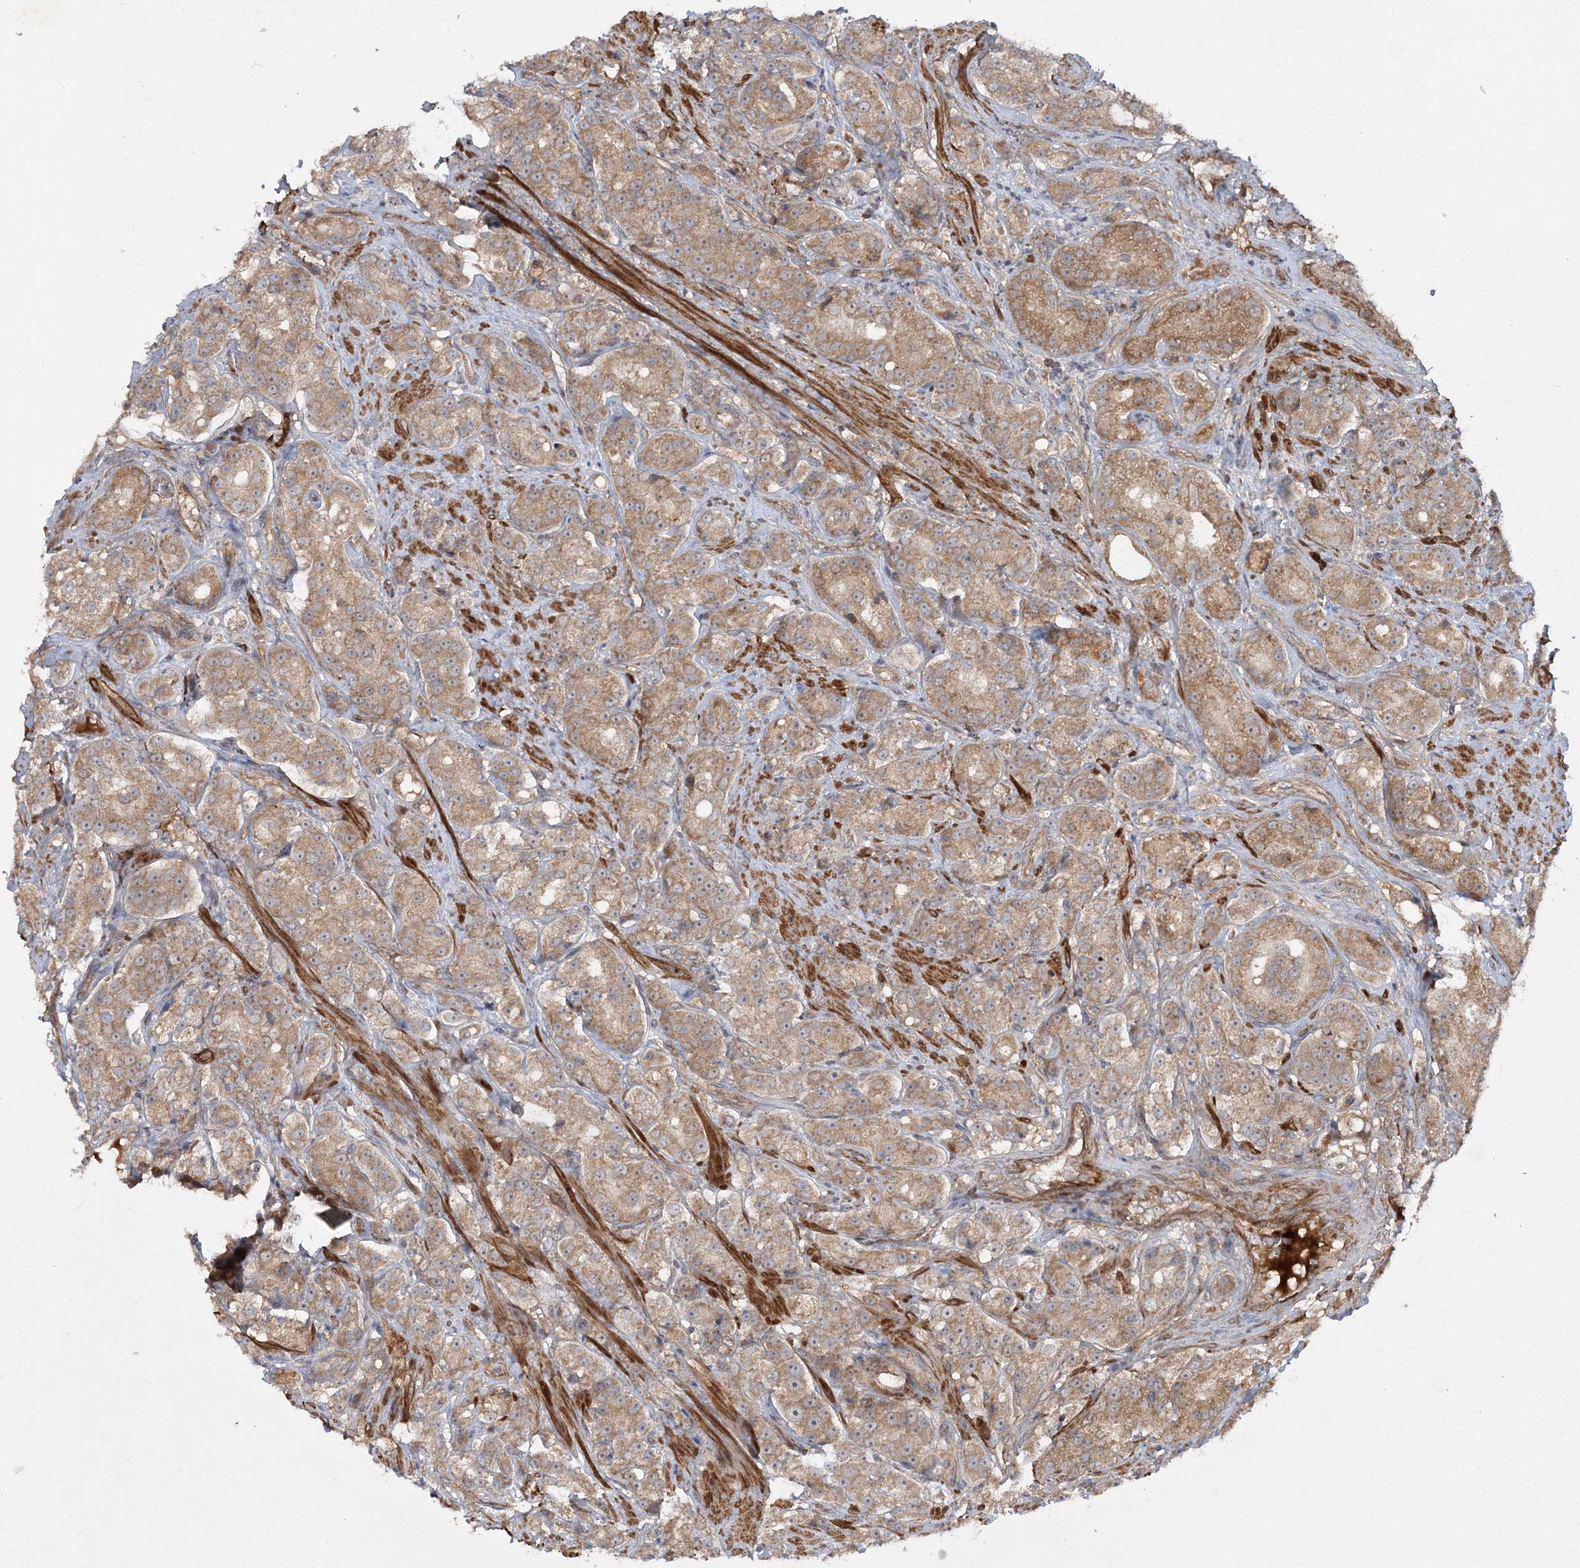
{"staining": {"intensity": "moderate", "quantity": ">75%", "location": "cytoplasmic/membranous"}, "tissue": "prostate cancer", "cell_type": "Tumor cells", "image_type": "cancer", "snomed": [{"axis": "morphology", "description": "Adenocarcinoma, High grade"}, {"axis": "topography", "description": "Prostate"}], "caption": "About >75% of tumor cells in prostate cancer (high-grade adenocarcinoma) display moderate cytoplasmic/membranous protein expression as visualized by brown immunohistochemical staining.", "gene": "MOCS2", "patient": {"sex": "male", "age": 60}}